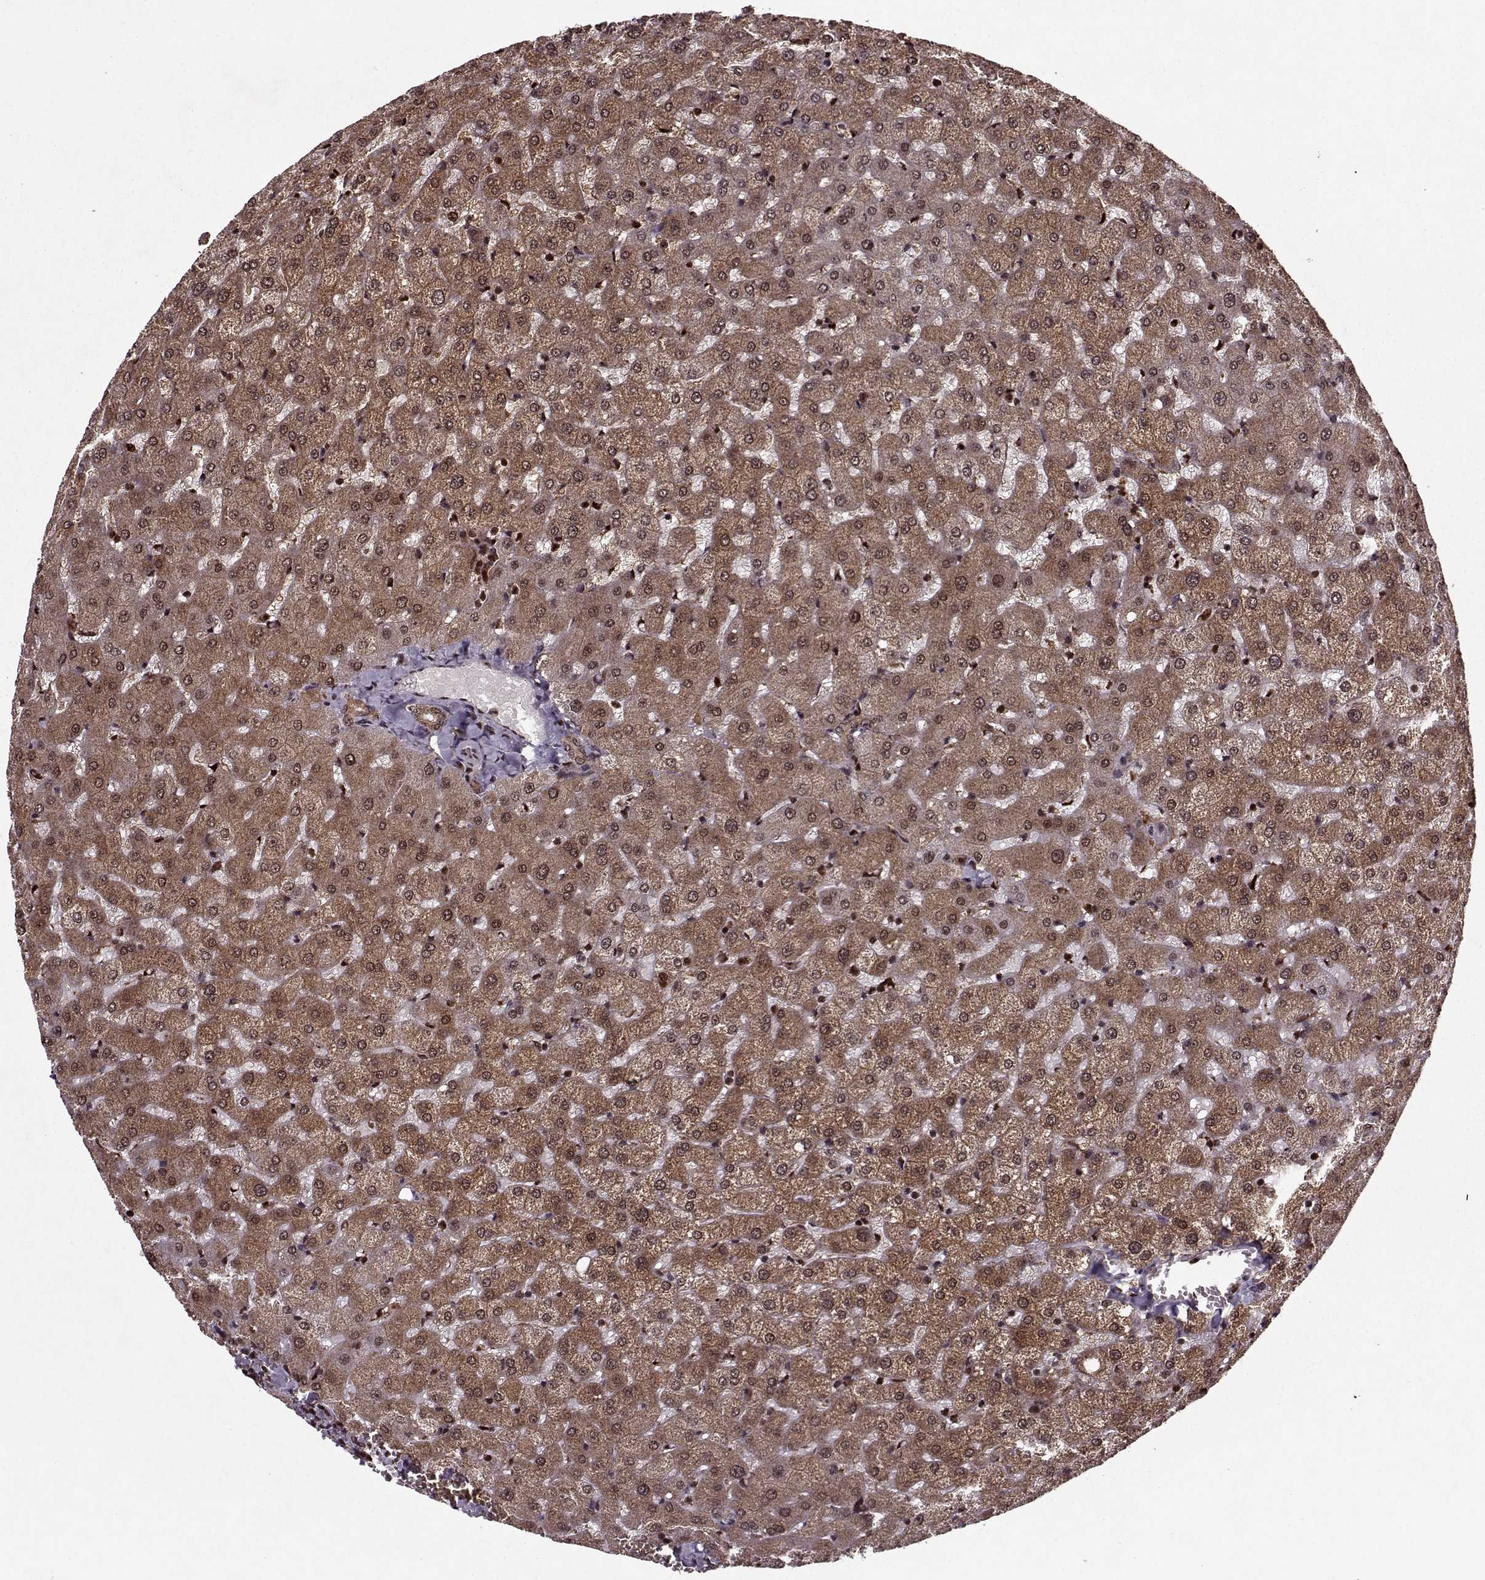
{"staining": {"intensity": "moderate", "quantity": ">75%", "location": "cytoplasmic/membranous"}, "tissue": "liver", "cell_type": "Cholangiocytes", "image_type": "normal", "snomed": [{"axis": "morphology", "description": "Normal tissue, NOS"}, {"axis": "topography", "description": "Liver"}], "caption": "DAB immunohistochemical staining of normal human liver demonstrates moderate cytoplasmic/membranous protein expression in approximately >75% of cholangiocytes.", "gene": "PSMA7", "patient": {"sex": "female", "age": 50}}